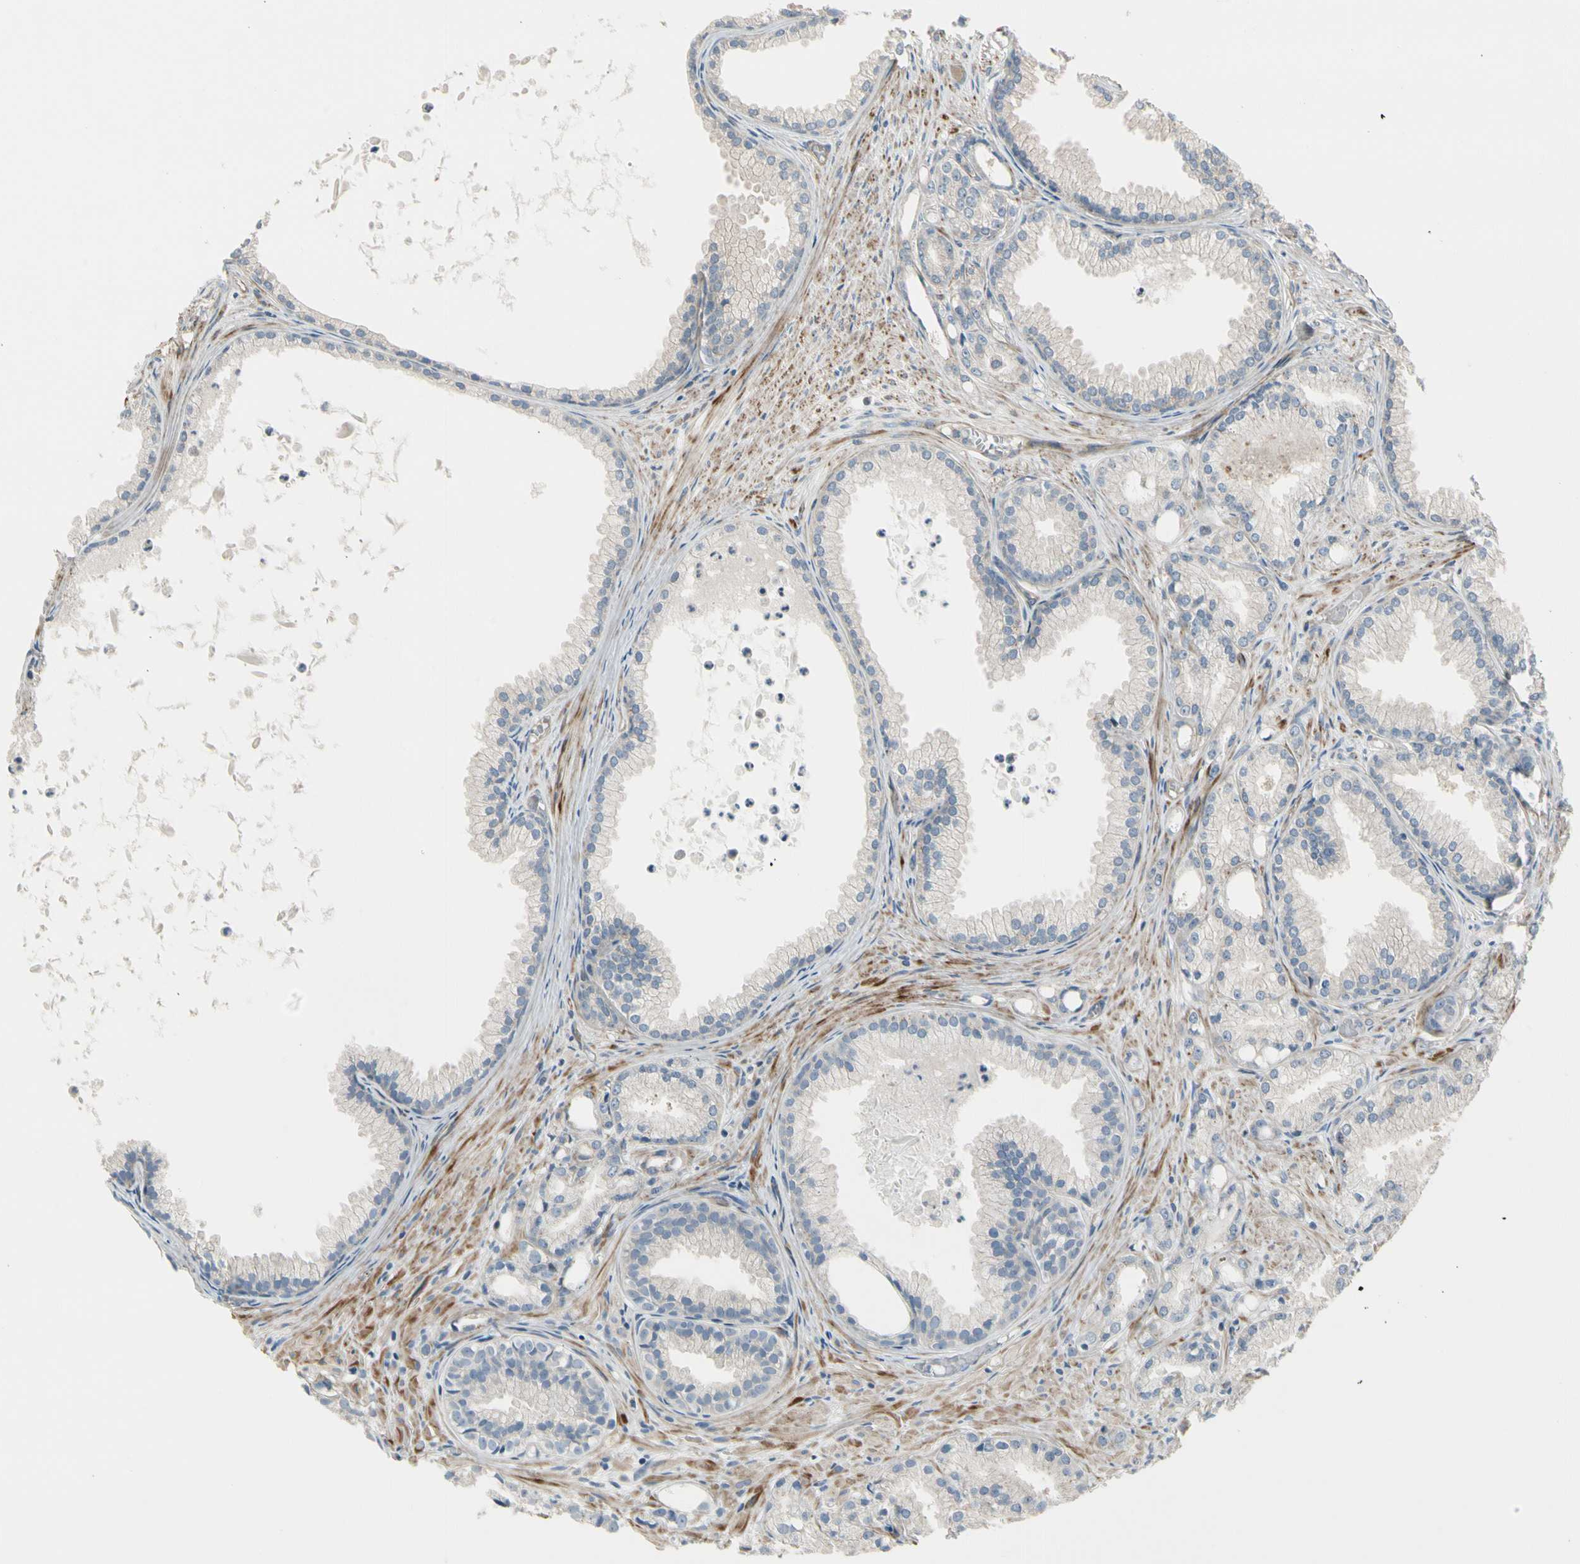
{"staining": {"intensity": "negative", "quantity": "none", "location": "none"}, "tissue": "prostate cancer", "cell_type": "Tumor cells", "image_type": "cancer", "snomed": [{"axis": "morphology", "description": "Adenocarcinoma, Low grade"}, {"axis": "topography", "description": "Prostate"}], "caption": "Immunohistochemistry image of human prostate cancer stained for a protein (brown), which reveals no positivity in tumor cells.", "gene": "ADGRA3", "patient": {"sex": "male", "age": 72}}